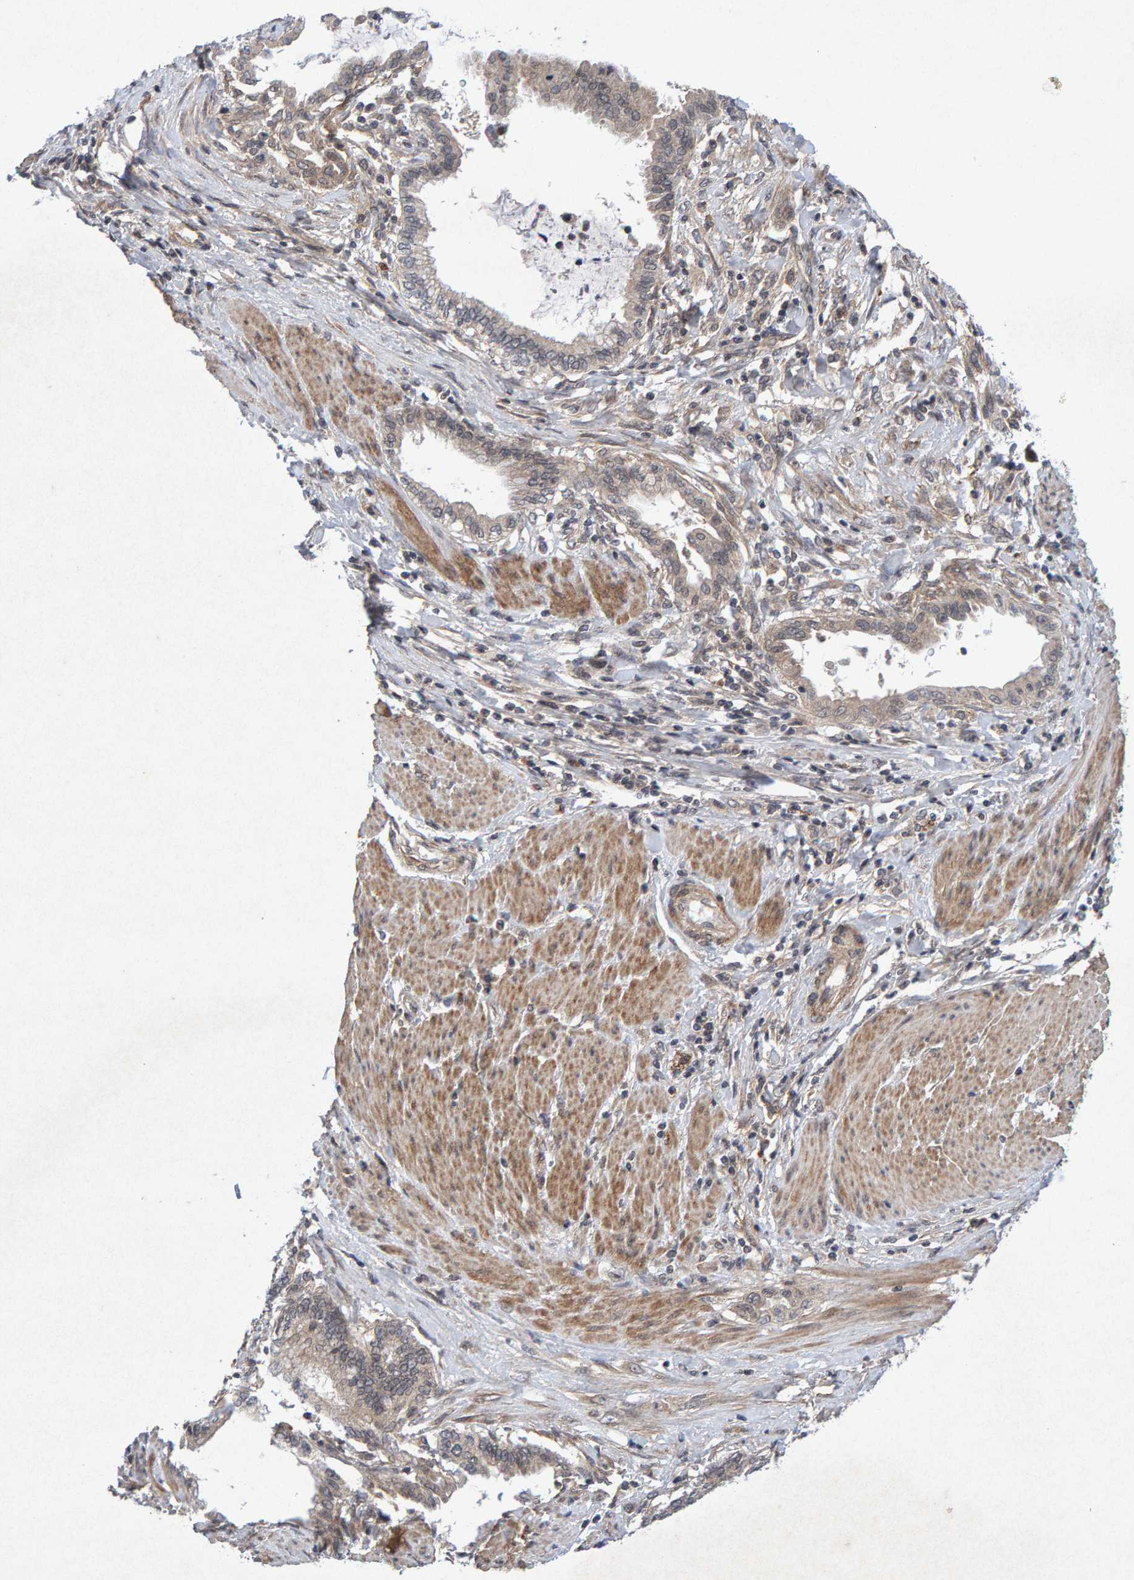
{"staining": {"intensity": "weak", "quantity": "<25%", "location": "cytoplasmic/membranous"}, "tissue": "pancreatic cancer", "cell_type": "Tumor cells", "image_type": "cancer", "snomed": [{"axis": "morphology", "description": "Adenocarcinoma, NOS"}, {"axis": "topography", "description": "Pancreas"}], "caption": "The image shows no staining of tumor cells in adenocarcinoma (pancreatic).", "gene": "CDH2", "patient": {"sex": "female", "age": 64}}